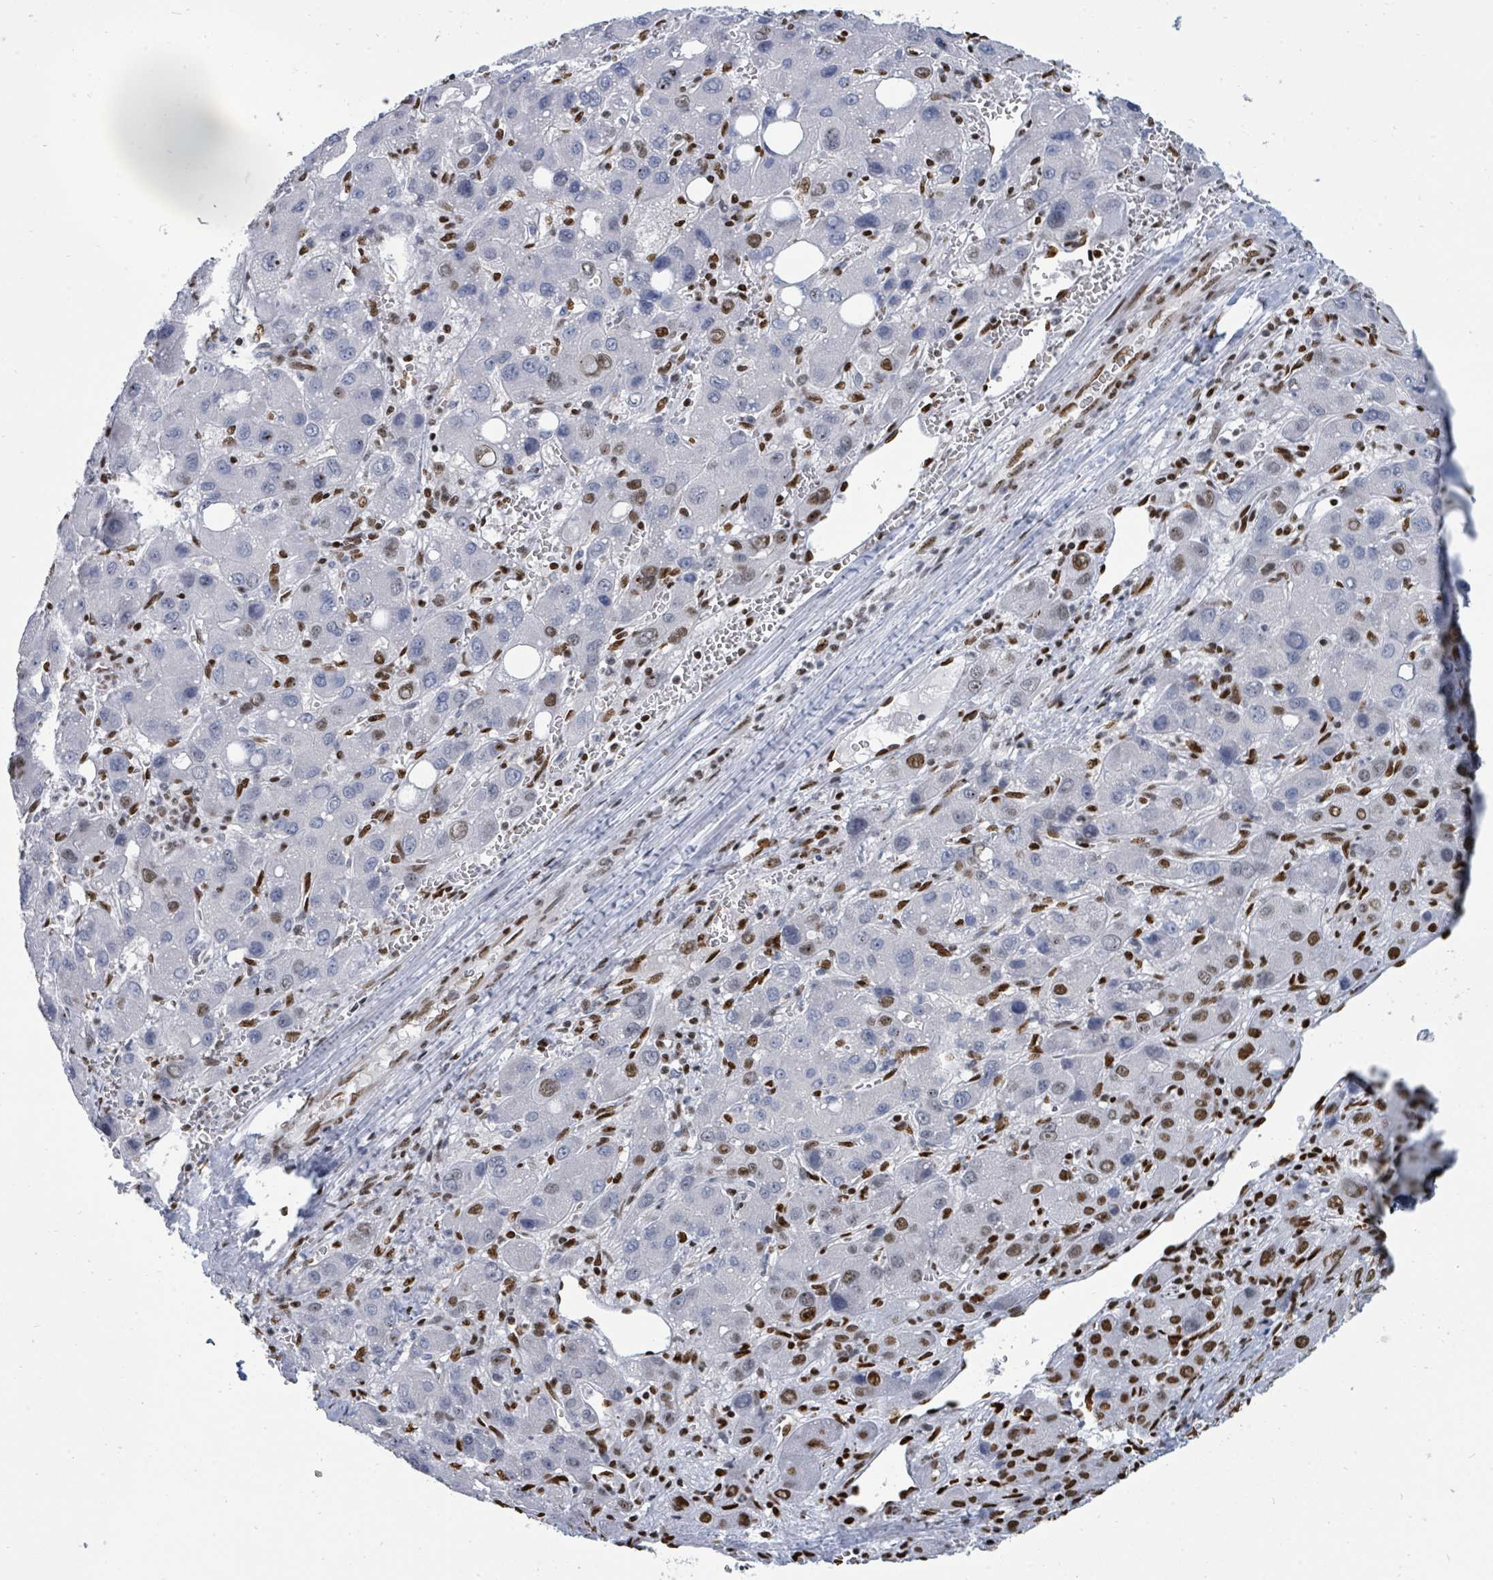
{"staining": {"intensity": "strong", "quantity": "25%-75%", "location": "nuclear"}, "tissue": "liver cancer", "cell_type": "Tumor cells", "image_type": "cancer", "snomed": [{"axis": "morphology", "description": "Carcinoma, Hepatocellular, NOS"}, {"axis": "topography", "description": "Liver"}], "caption": "Protein expression analysis of human liver cancer (hepatocellular carcinoma) reveals strong nuclear positivity in approximately 25%-75% of tumor cells.", "gene": "SUMO4", "patient": {"sex": "male", "age": 55}}